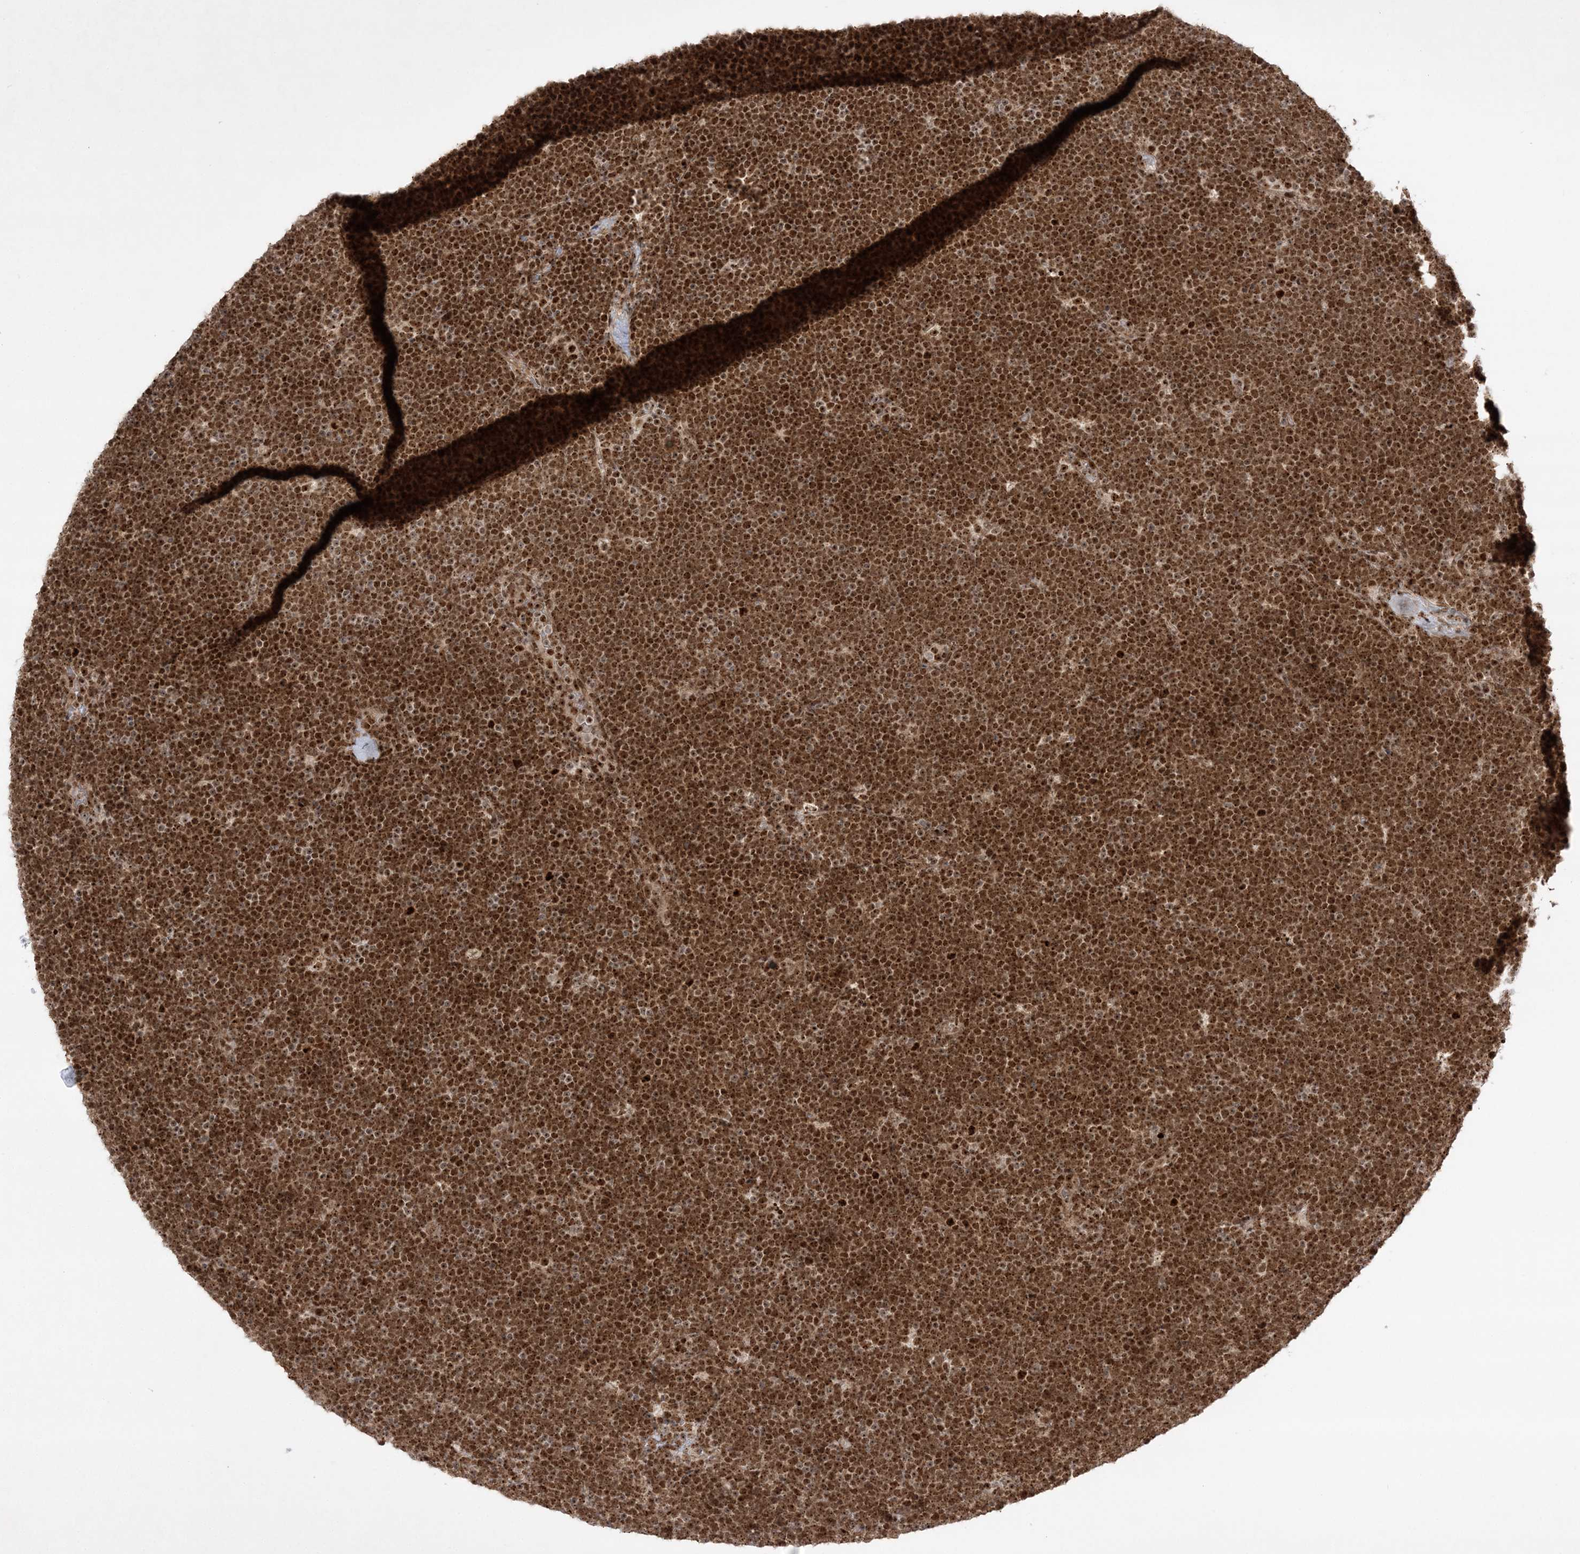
{"staining": {"intensity": "moderate", "quantity": ">75%", "location": "cytoplasmic/membranous,nuclear"}, "tissue": "lymphoma", "cell_type": "Tumor cells", "image_type": "cancer", "snomed": [{"axis": "morphology", "description": "Malignant lymphoma, non-Hodgkin's type, High grade"}, {"axis": "topography", "description": "Lymph node"}], "caption": "Tumor cells demonstrate moderate cytoplasmic/membranous and nuclear positivity in approximately >75% of cells in lymphoma. The staining was performed using DAB (3,3'-diaminobenzidine), with brown indicating positive protein expression. Nuclei are stained blue with hematoxylin.", "gene": "NPM3", "patient": {"sex": "male", "age": 13}}